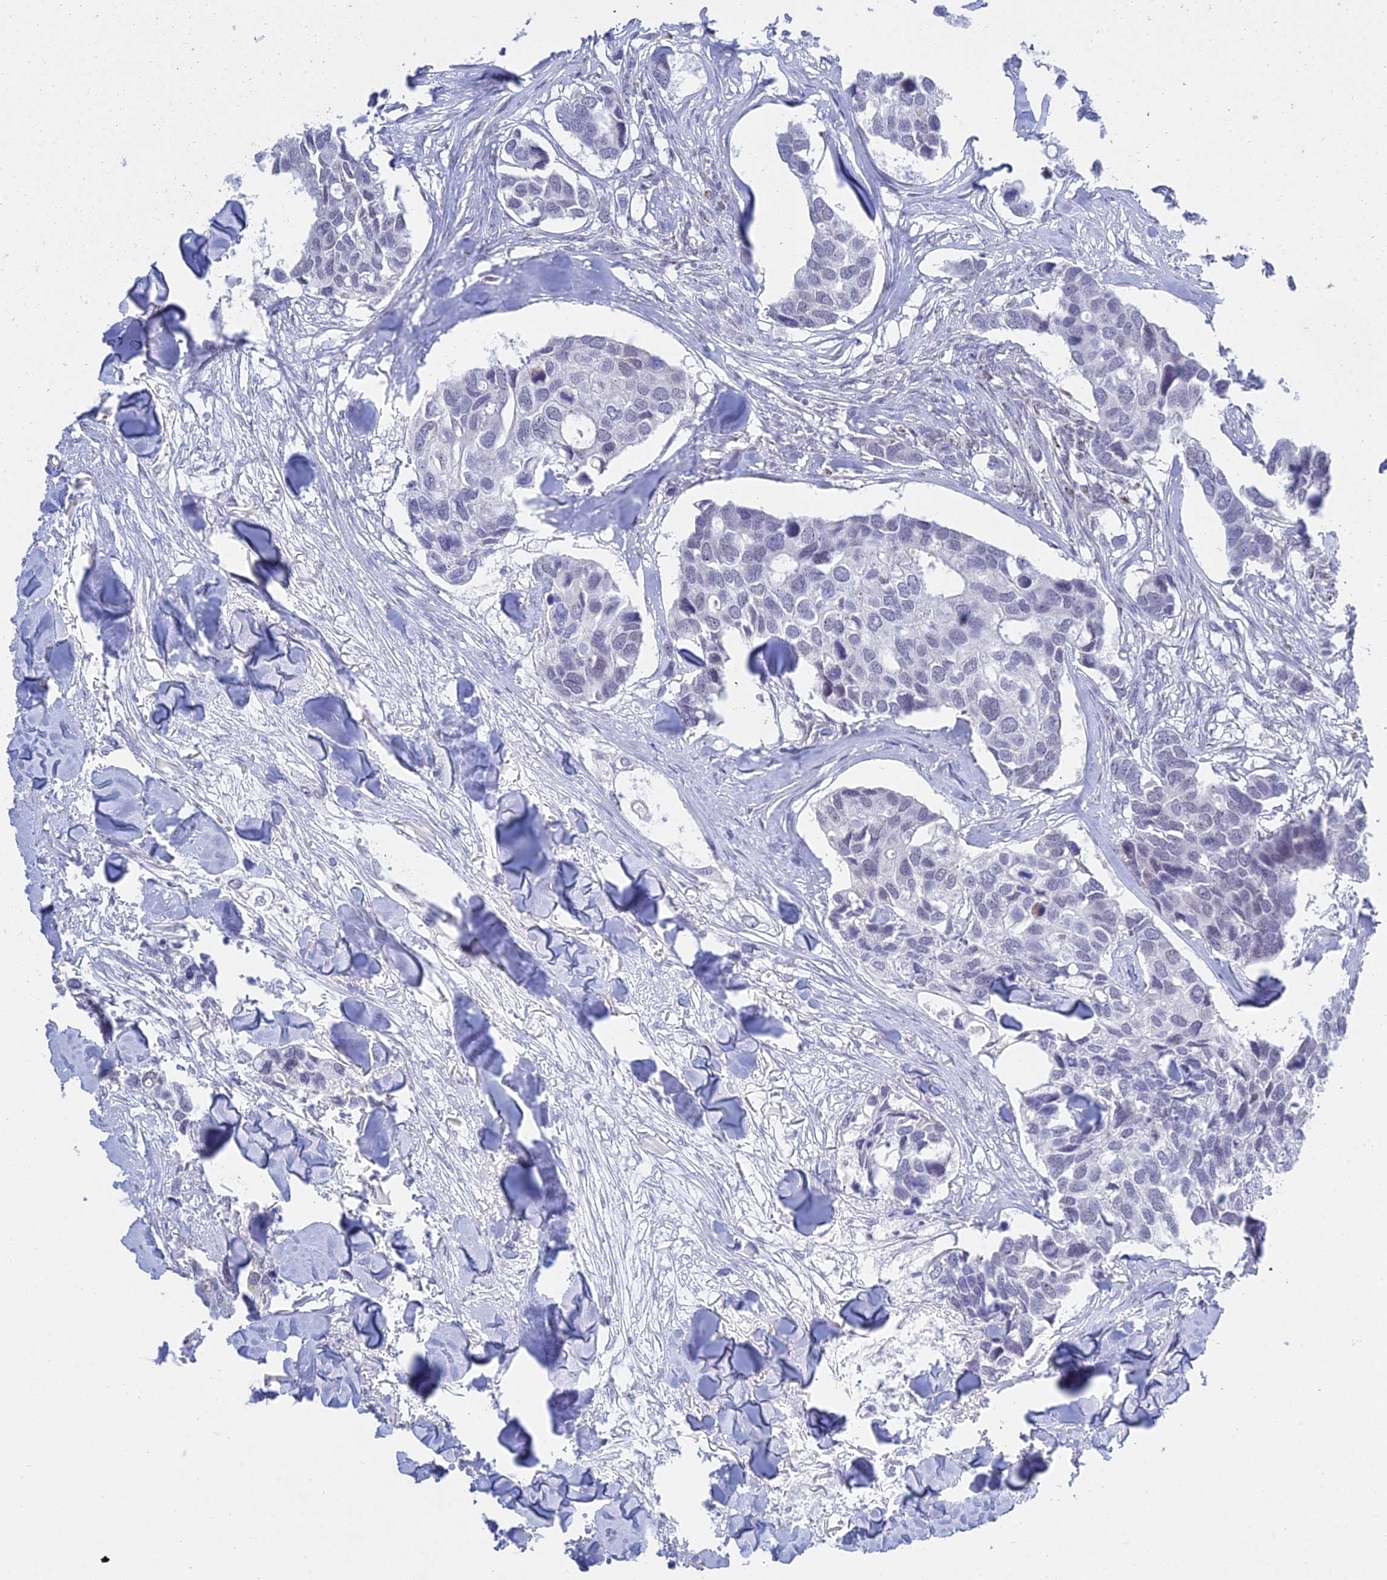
{"staining": {"intensity": "negative", "quantity": "none", "location": "none"}, "tissue": "breast cancer", "cell_type": "Tumor cells", "image_type": "cancer", "snomed": [{"axis": "morphology", "description": "Duct carcinoma"}, {"axis": "topography", "description": "Breast"}], "caption": "Protein analysis of invasive ductal carcinoma (breast) displays no significant expression in tumor cells.", "gene": "KLF14", "patient": {"sex": "female", "age": 83}}